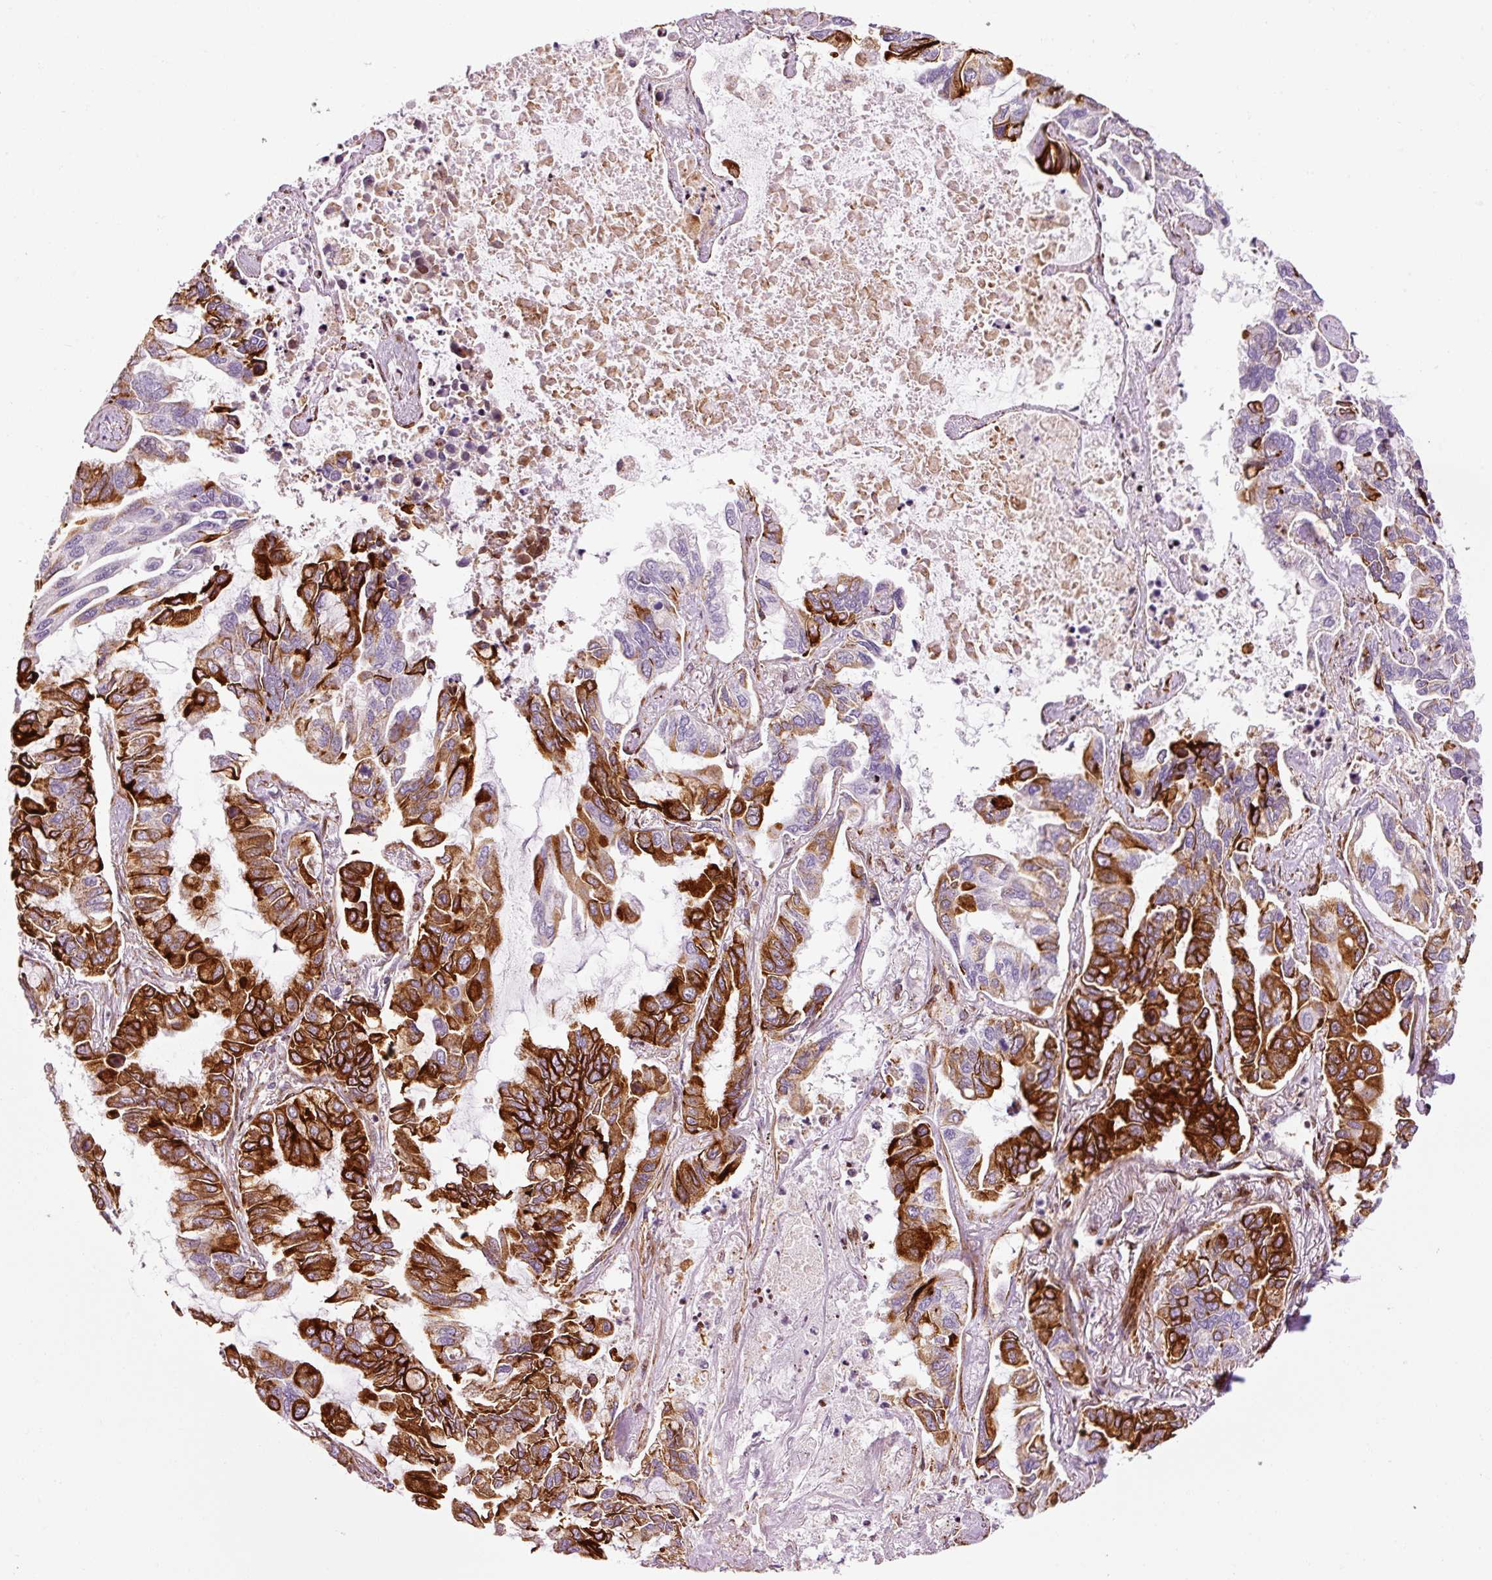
{"staining": {"intensity": "strong", "quantity": "25%-75%", "location": "cytoplasmic/membranous"}, "tissue": "lung cancer", "cell_type": "Tumor cells", "image_type": "cancer", "snomed": [{"axis": "morphology", "description": "Adenocarcinoma, NOS"}, {"axis": "topography", "description": "Lung"}], "caption": "The immunohistochemical stain highlights strong cytoplasmic/membranous expression in tumor cells of lung cancer tissue.", "gene": "ANKRD20A1", "patient": {"sex": "male", "age": 64}}